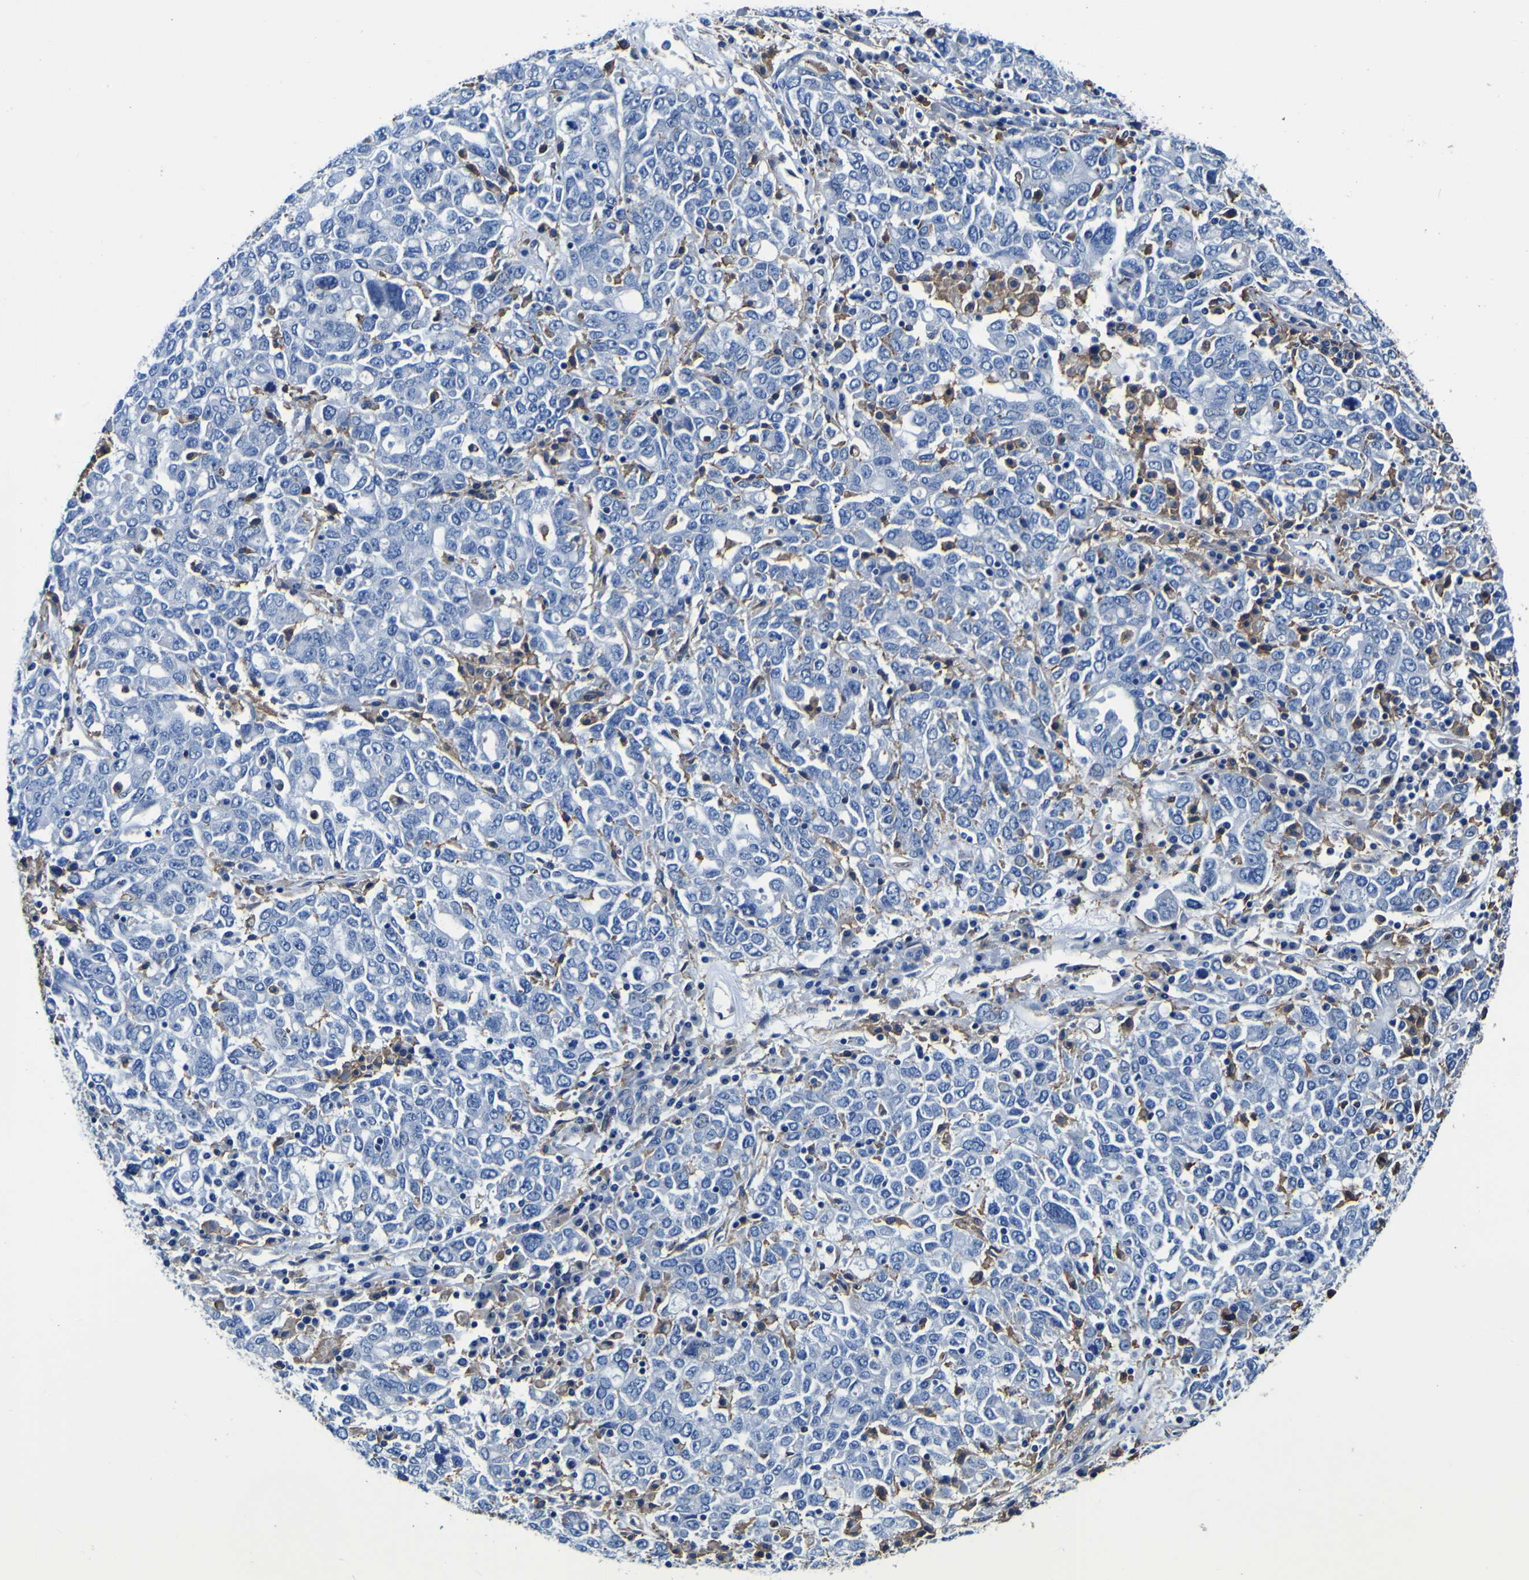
{"staining": {"intensity": "negative", "quantity": "none", "location": "none"}, "tissue": "ovarian cancer", "cell_type": "Tumor cells", "image_type": "cancer", "snomed": [{"axis": "morphology", "description": "Carcinoma, endometroid"}, {"axis": "topography", "description": "Ovary"}], "caption": "This is an immunohistochemistry (IHC) micrograph of ovarian cancer. There is no staining in tumor cells.", "gene": "PXDN", "patient": {"sex": "female", "age": 62}}